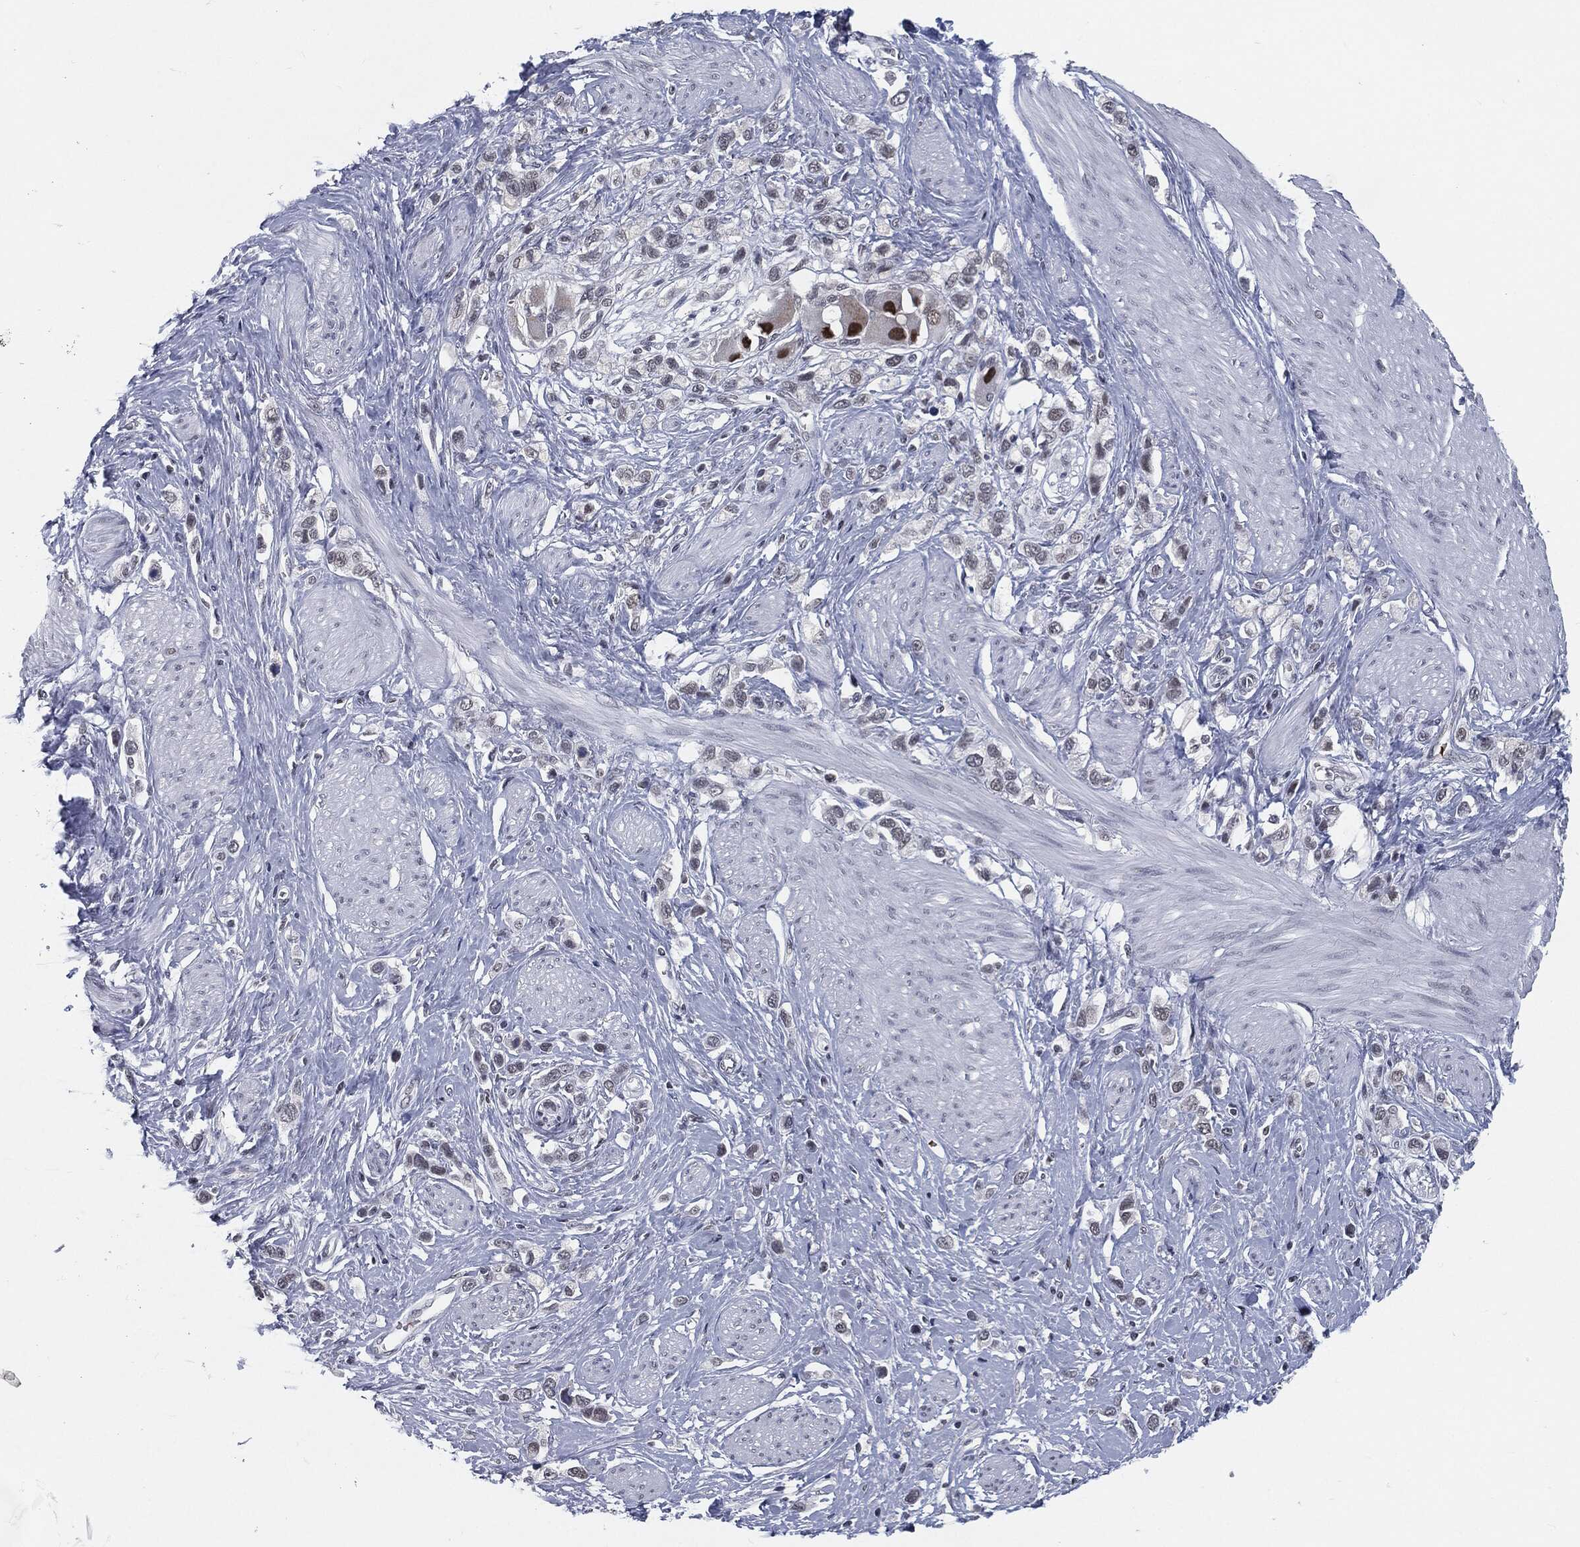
{"staining": {"intensity": "strong", "quantity": "<25%", "location": "nuclear"}, "tissue": "stomach cancer", "cell_type": "Tumor cells", "image_type": "cancer", "snomed": [{"axis": "morphology", "description": "Normal tissue, NOS"}, {"axis": "morphology", "description": "Adenocarcinoma, NOS"}, {"axis": "morphology", "description": "Adenocarcinoma, High grade"}, {"axis": "topography", "description": "Stomach, upper"}, {"axis": "topography", "description": "Stomach"}], "caption": "Stomach adenocarcinoma (high-grade) stained with immunohistochemistry exhibits strong nuclear positivity in approximately <25% of tumor cells.", "gene": "ANXA1", "patient": {"sex": "female", "age": 65}}